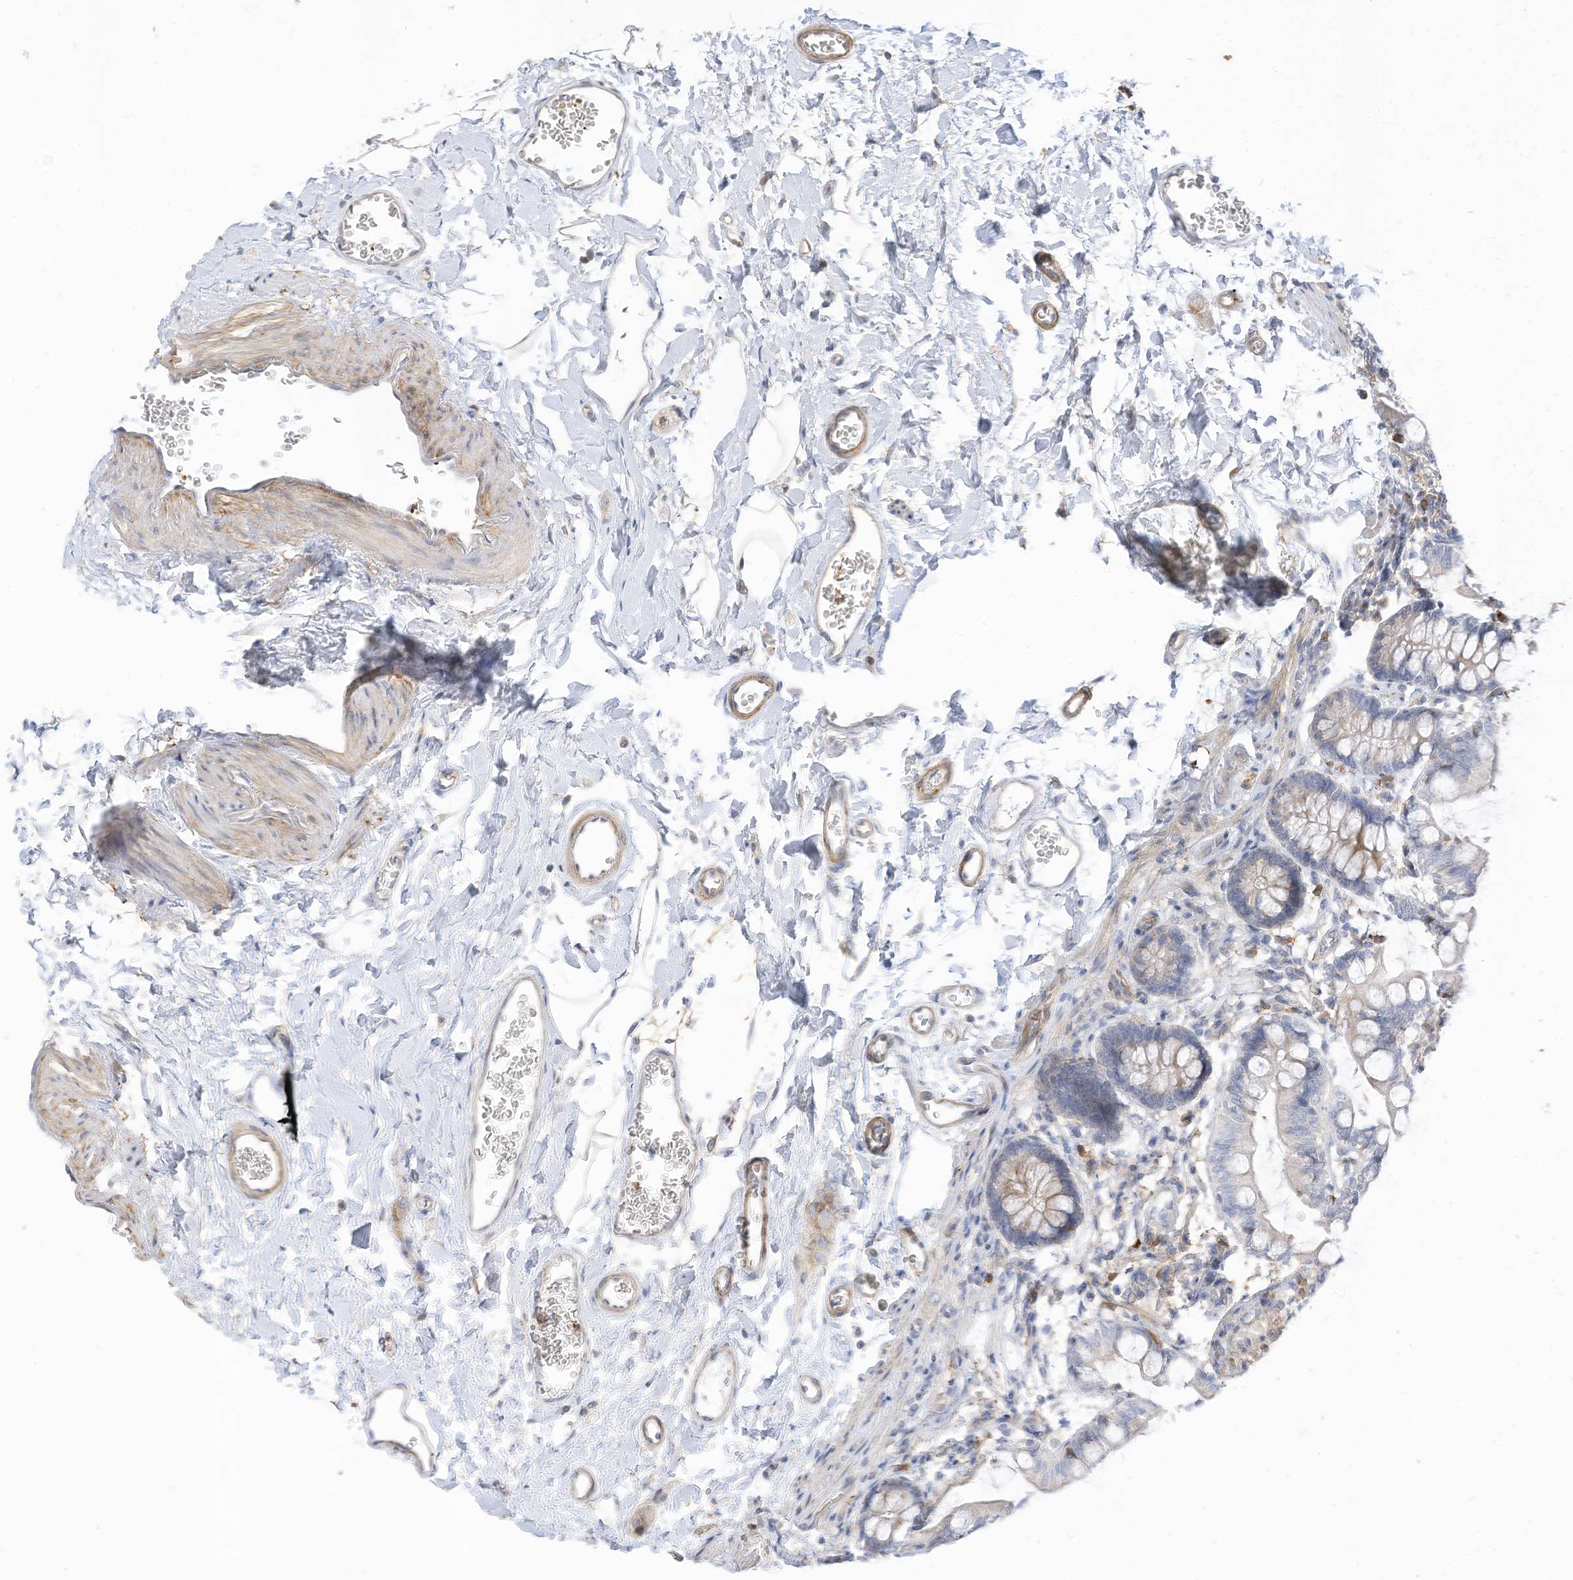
{"staining": {"intensity": "weak", "quantity": "<25%", "location": "cytoplasmic/membranous"}, "tissue": "small intestine", "cell_type": "Glandular cells", "image_type": "normal", "snomed": [{"axis": "morphology", "description": "Normal tissue, NOS"}, {"axis": "topography", "description": "Small intestine"}], "caption": "IHC micrograph of benign human small intestine stained for a protein (brown), which displays no staining in glandular cells.", "gene": "ATP13A1", "patient": {"sex": "male", "age": 52}}